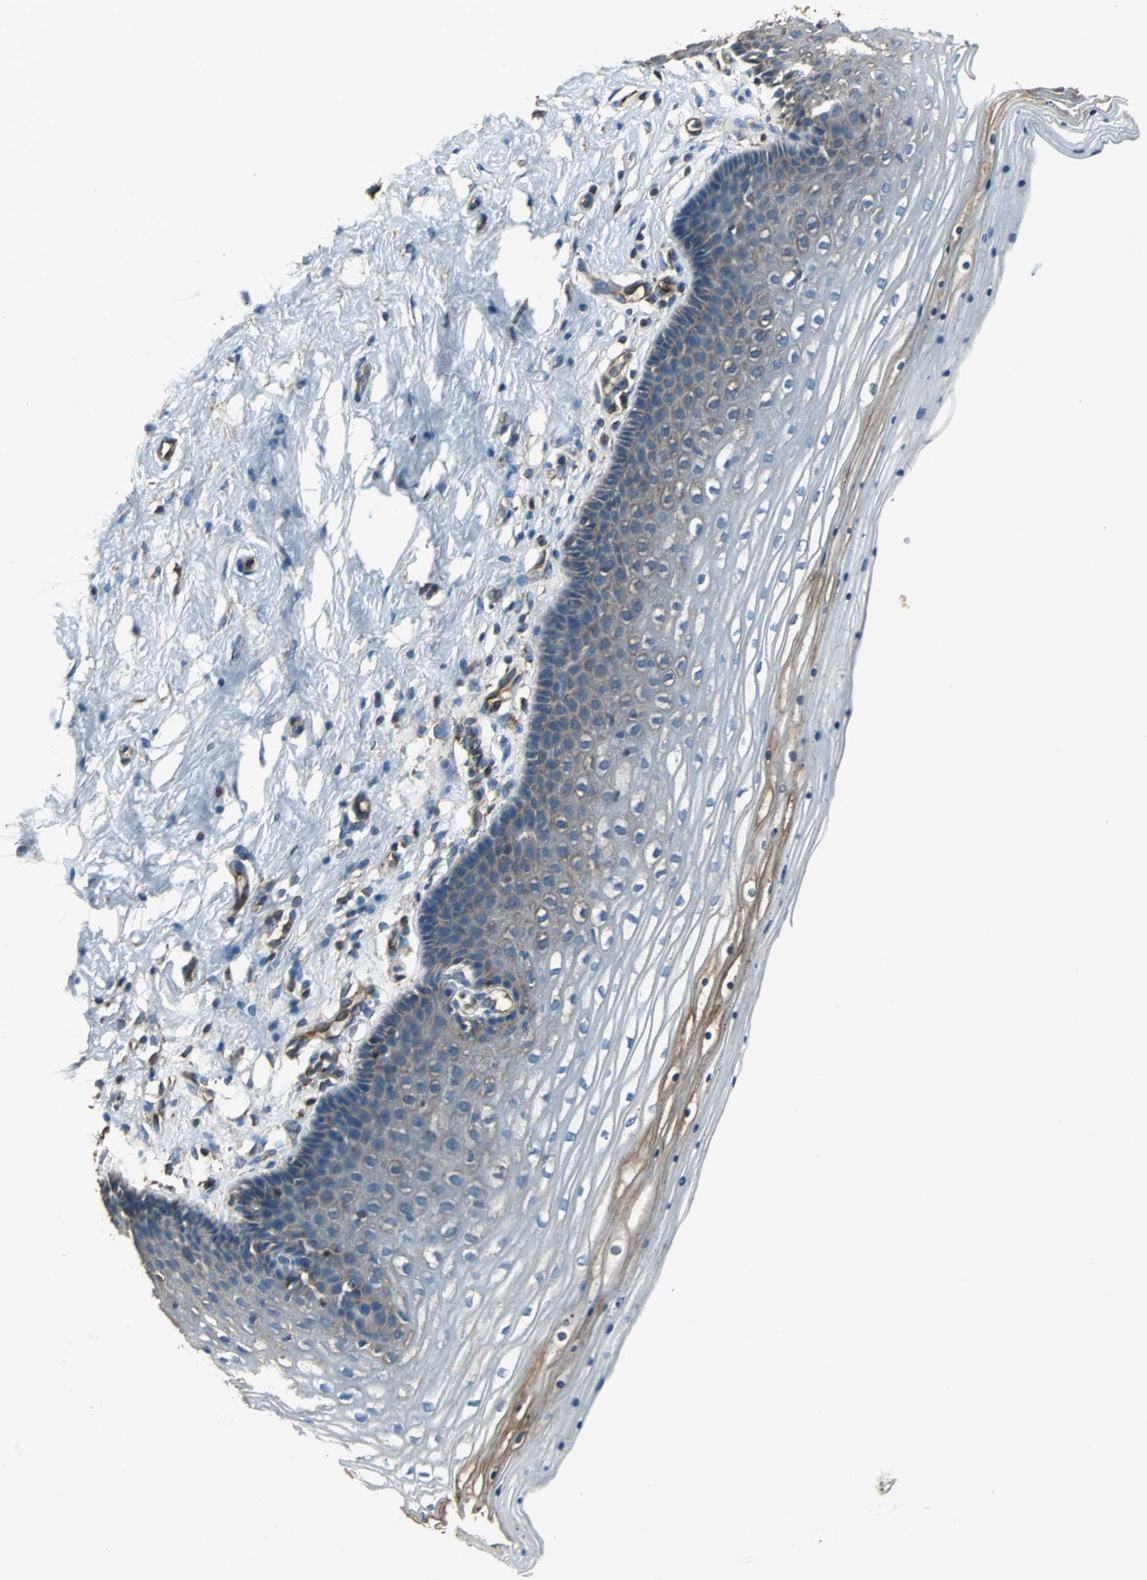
{"staining": {"intensity": "strong", "quantity": ">75%", "location": "cytoplasmic/membranous"}, "tissue": "cervix", "cell_type": "Glandular cells", "image_type": "normal", "snomed": [{"axis": "morphology", "description": "Normal tissue, NOS"}, {"axis": "topography", "description": "Cervix"}], "caption": "Immunohistochemistry (IHC) (DAB) staining of benign cervix displays strong cytoplasmic/membranous protein expression in approximately >75% of glandular cells.", "gene": "ACTN1", "patient": {"sex": "female", "age": 39}}